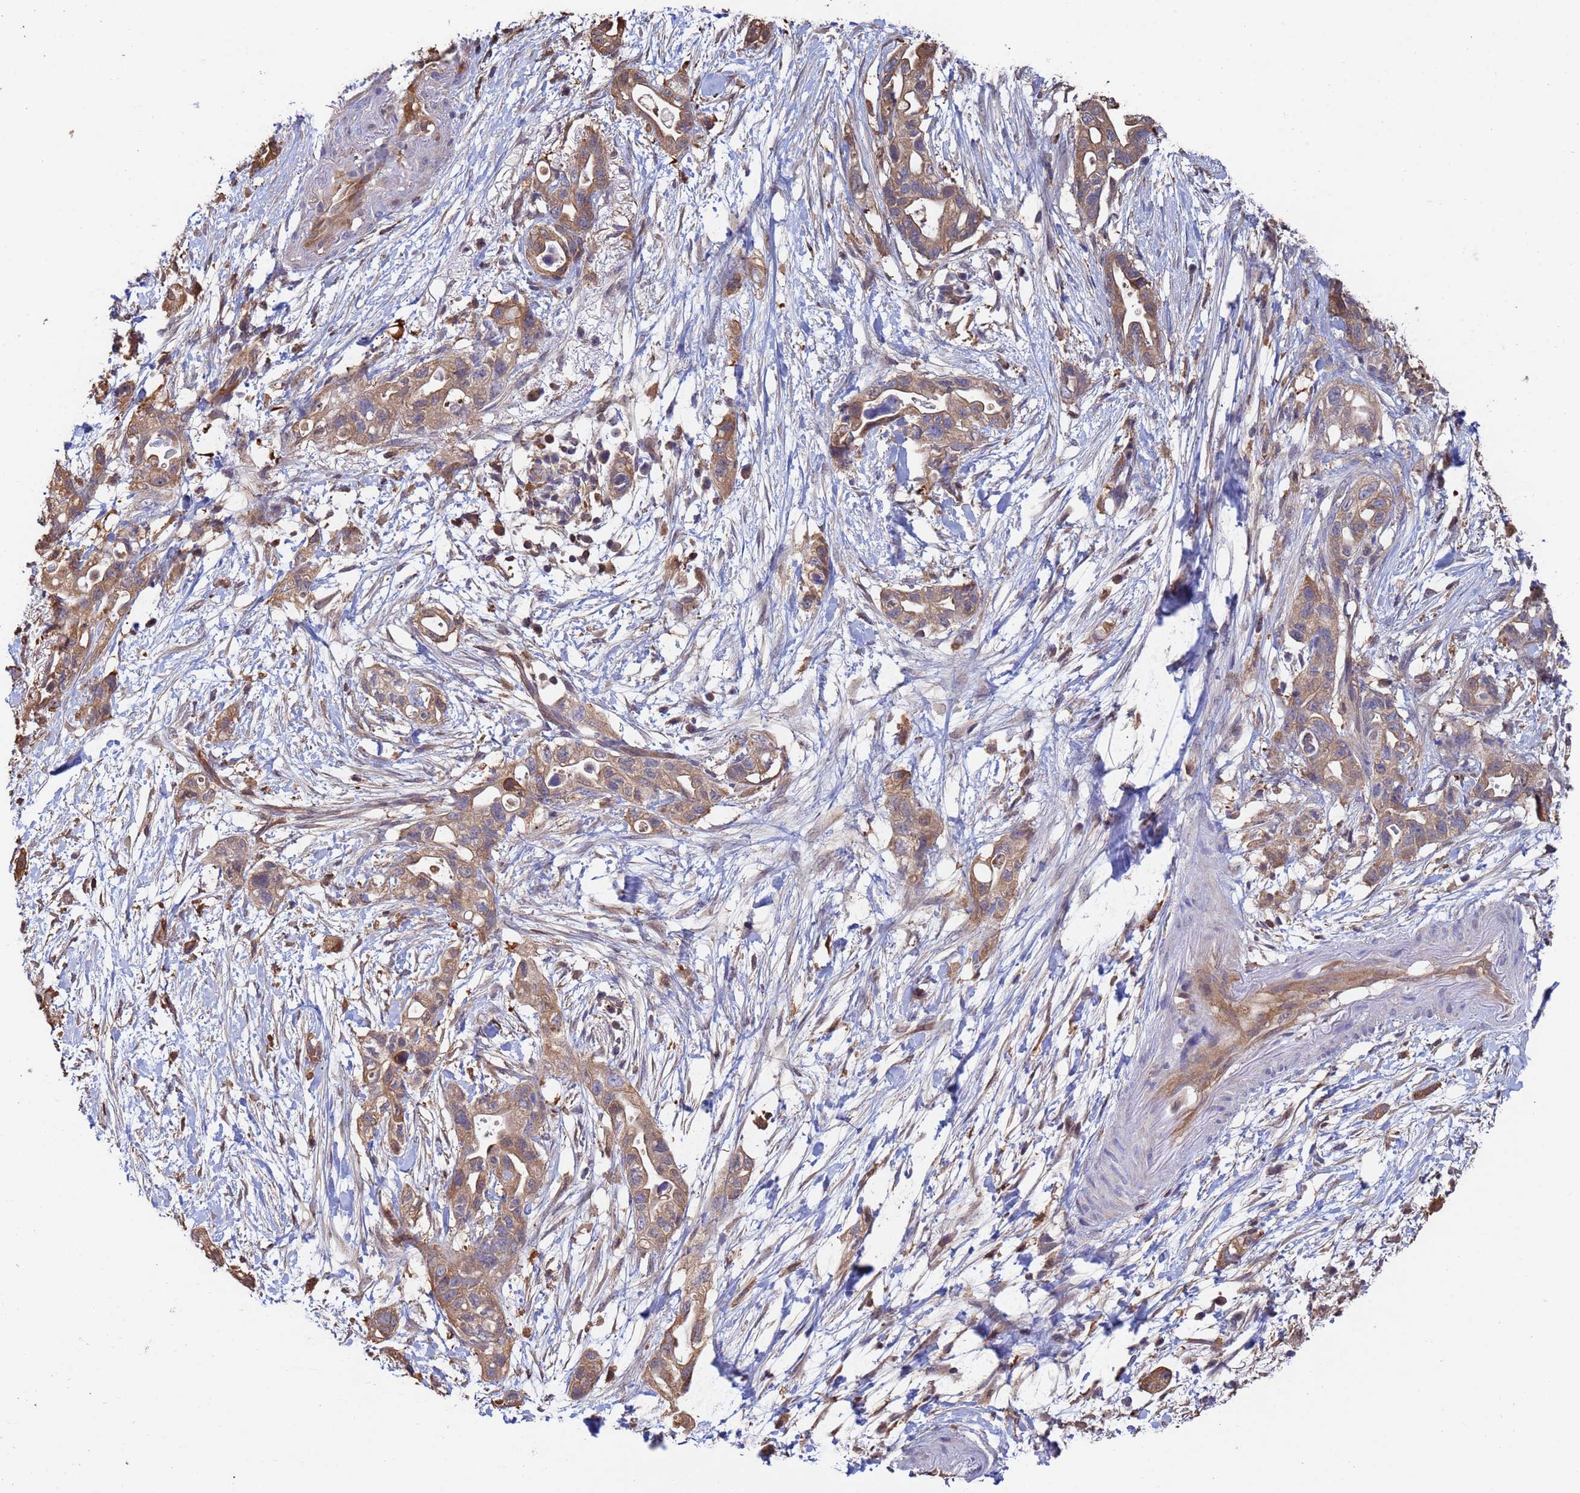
{"staining": {"intensity": "moderate", "quantity": ">75%", "location": "cytoplasmic/membranous"}, "tissue": "pancreatic cancer", "cell_type": "Tumor cells", "image_type": "cancer", "snomed": [{"axis": "morphology", "description": "Adenocarcinoma, NOS"}, {"axis": "topography", "description": "Pancreas"}], "caption": "About >75% of tumor cells in pancreatic adenocarcinoma demonstrate moderate cytoplasmic/membranous protein positivity as visualized by brown immunohistochemical staining.", "gene": "FAM25A", "patient": {"sex": "female", "age": 72}}